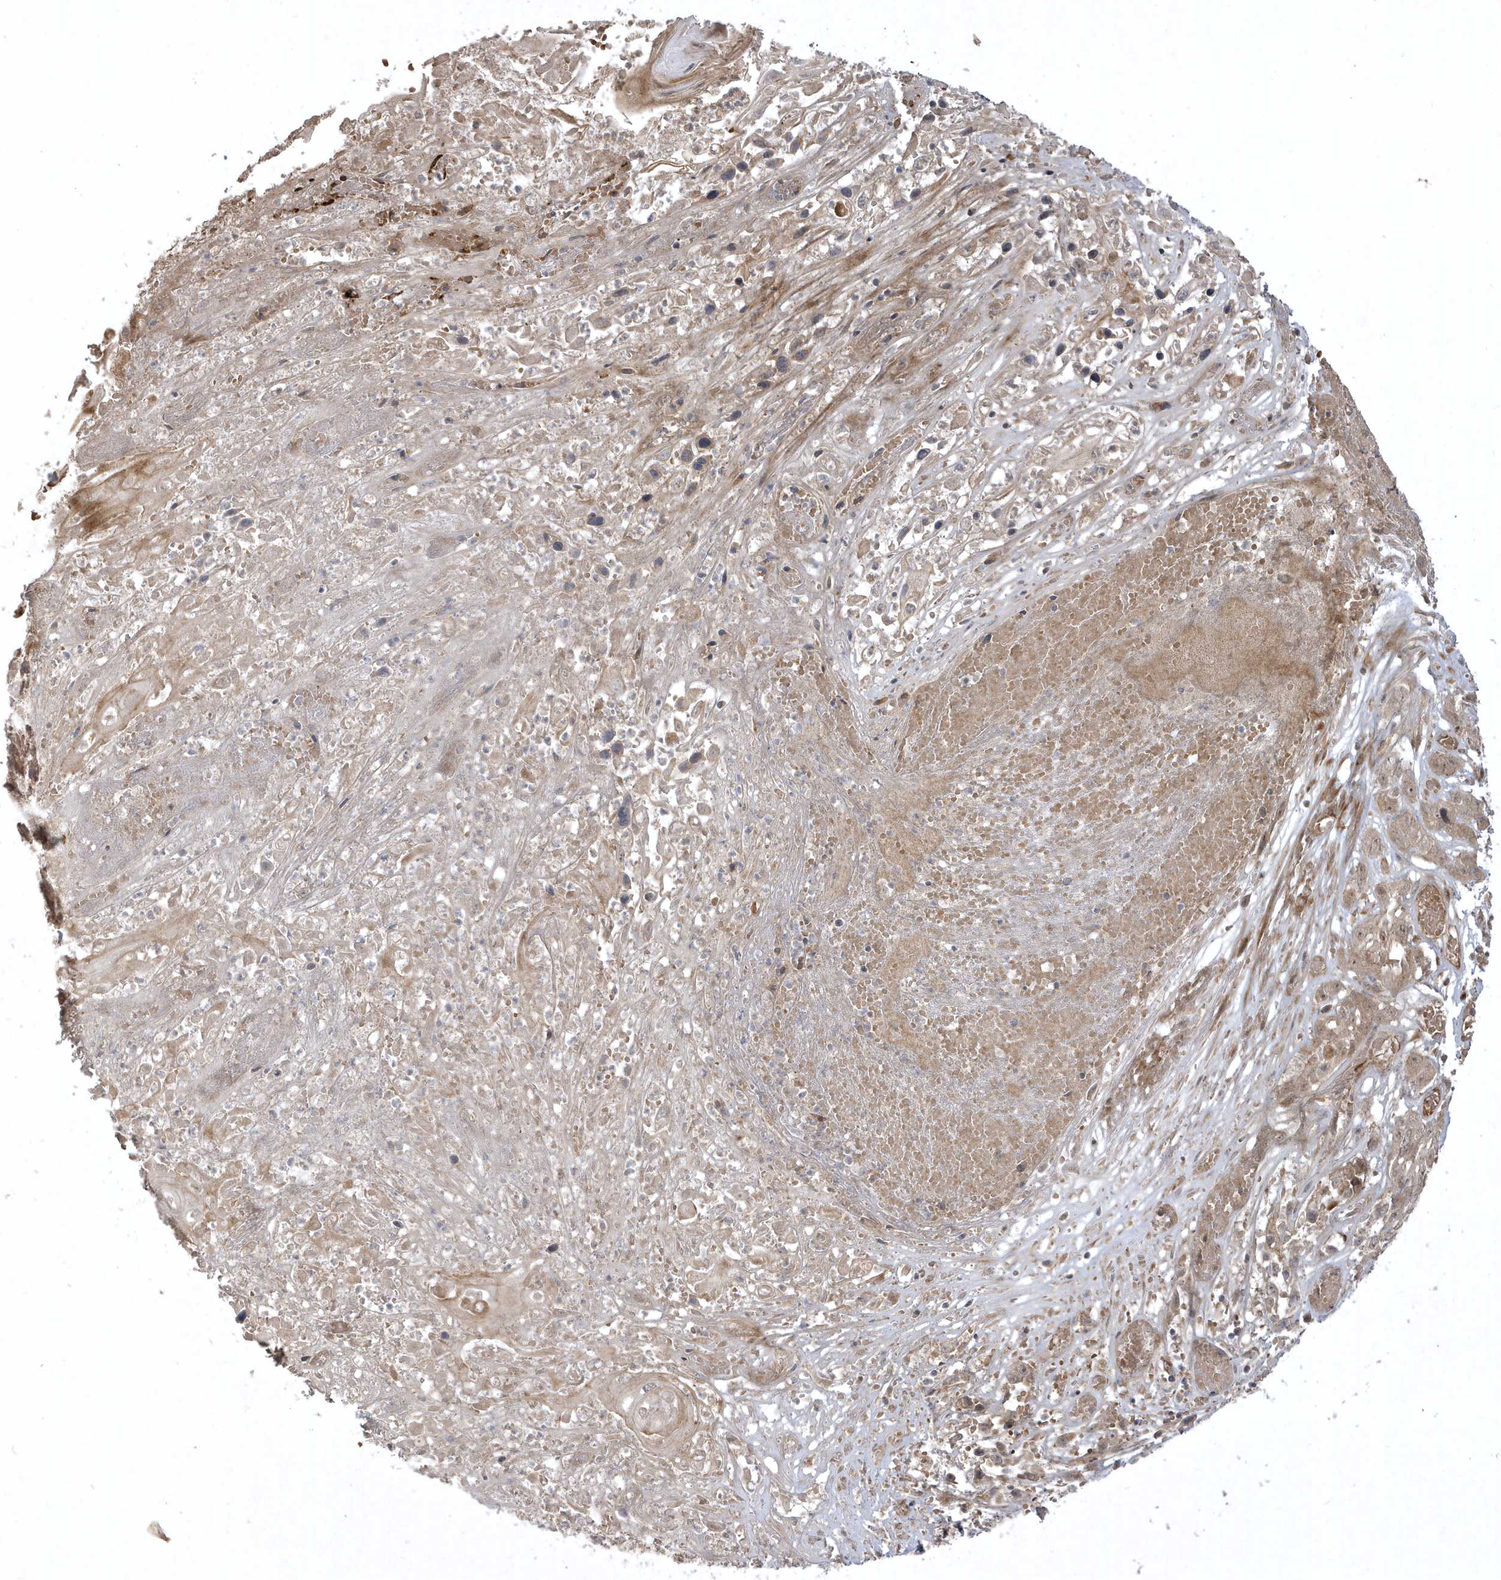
{"staining": {"intensity": "weak", "quantity": "<25%", "location": "cytoplasmic/membranous"}, "tissue": "skin cancer", "cell_type": "Tumor cells", "image_type": "cancer", "snomed": [{"axis": "morphology", "description": "Squamous cell carcinoma, NOS"}, {"axis": "topography", "description": "Skin"}], "caption": "Immunohistochemistry histopathology image of human skin cancer (squamous cell carcinoma) stained for a protein (brown), which exhibits no staining in tumor cells.", "gene": "FAM83C", "patient": {"sex": "male", "age": 55}}